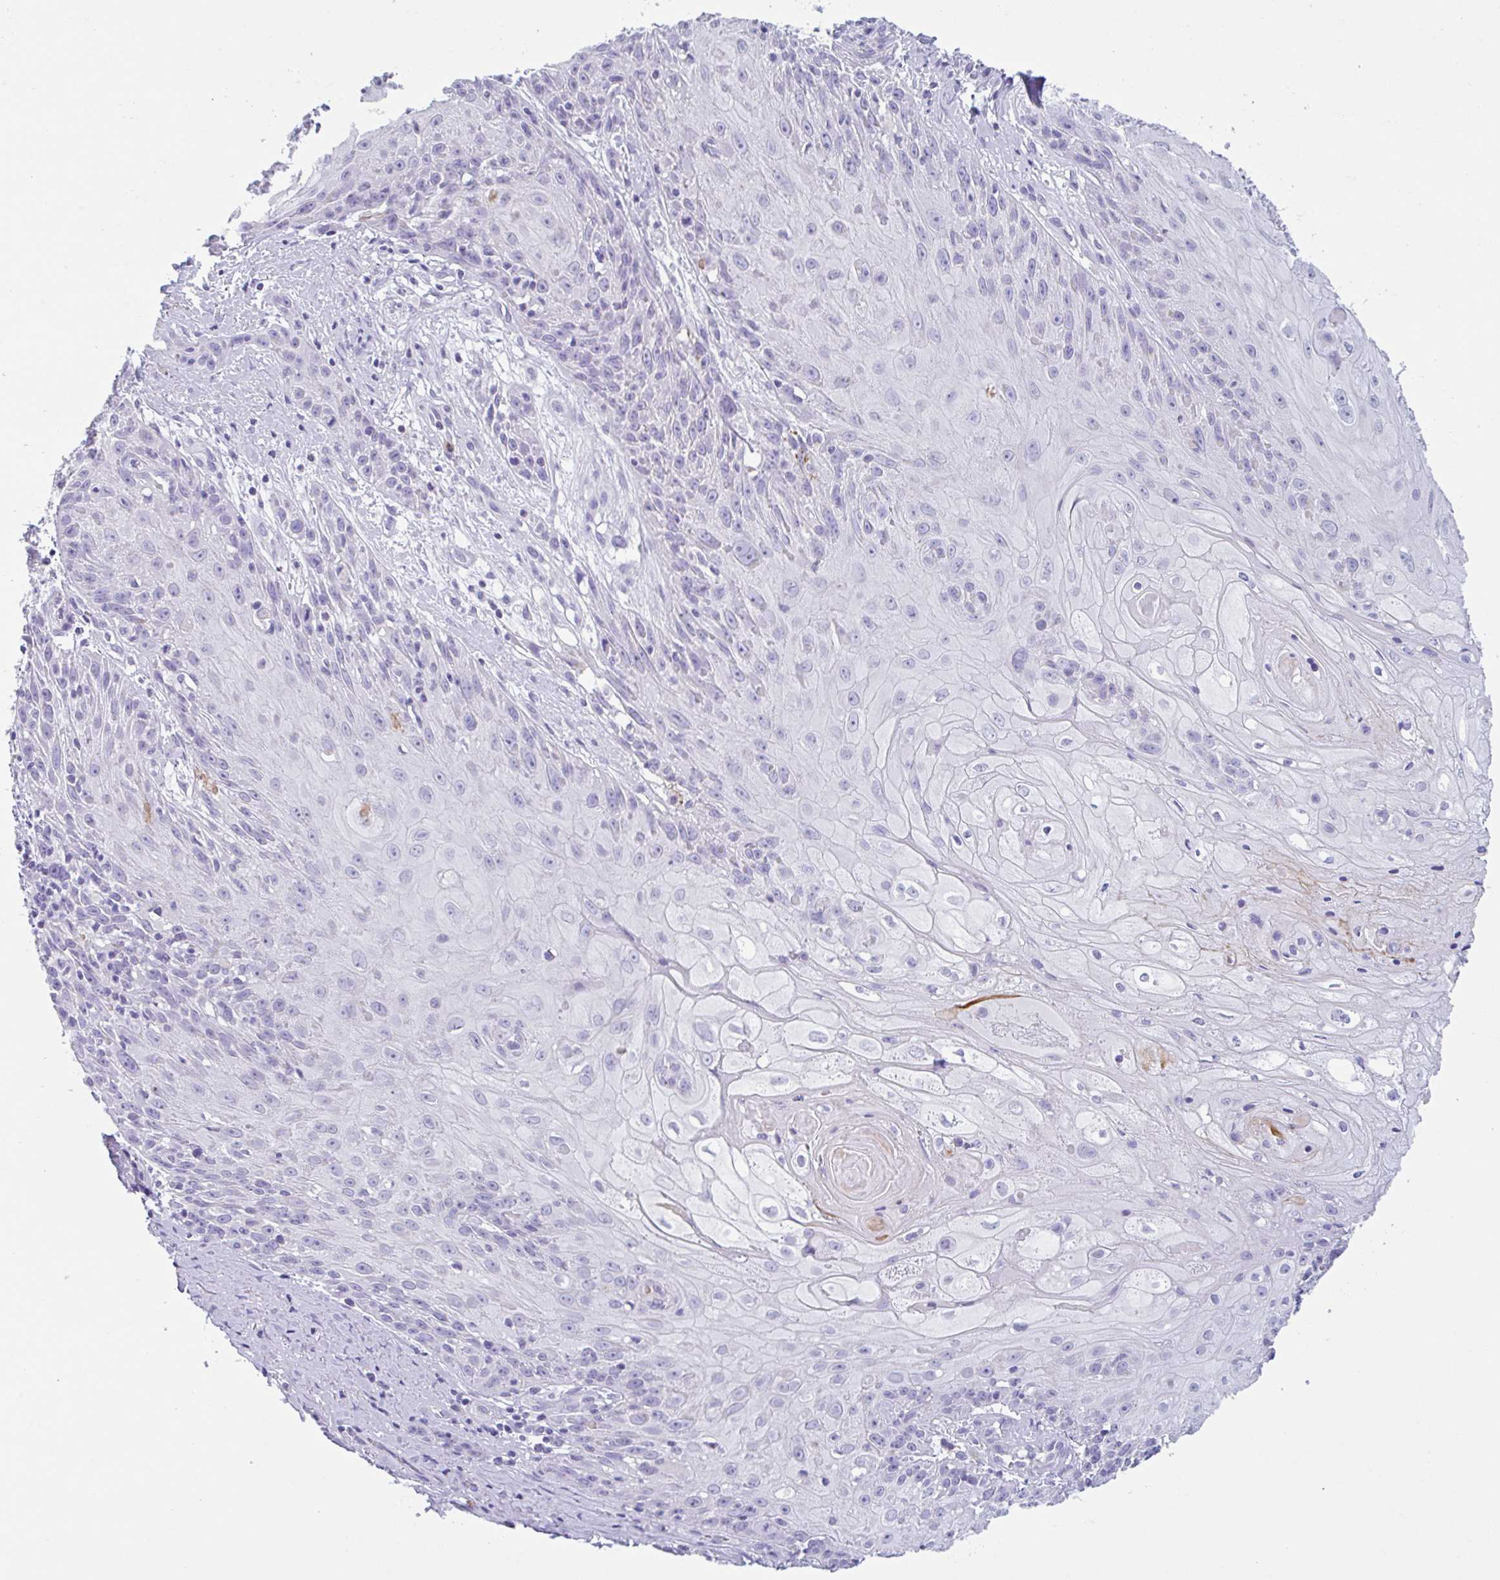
{"staining": {"intensity": "negative", "quantity": "none", "location": "none"}, "tissue": "skin cancer", "cell_type": "Tumor cells", "image_type": "cancer", "snomed": [{"axis": "morphology", "description": "Squamous cell carcinoma, NOS"}, {"axis": "topography", "description": "Skin"}, {"axis": "topography", "description": "Vulva"}], "caption": "DAB immunohistochemical staining of skin cancer shows no significant staining in tumor cells.", "gene": "DTWD2", "patient": {"sex": "female", "age": 76}}